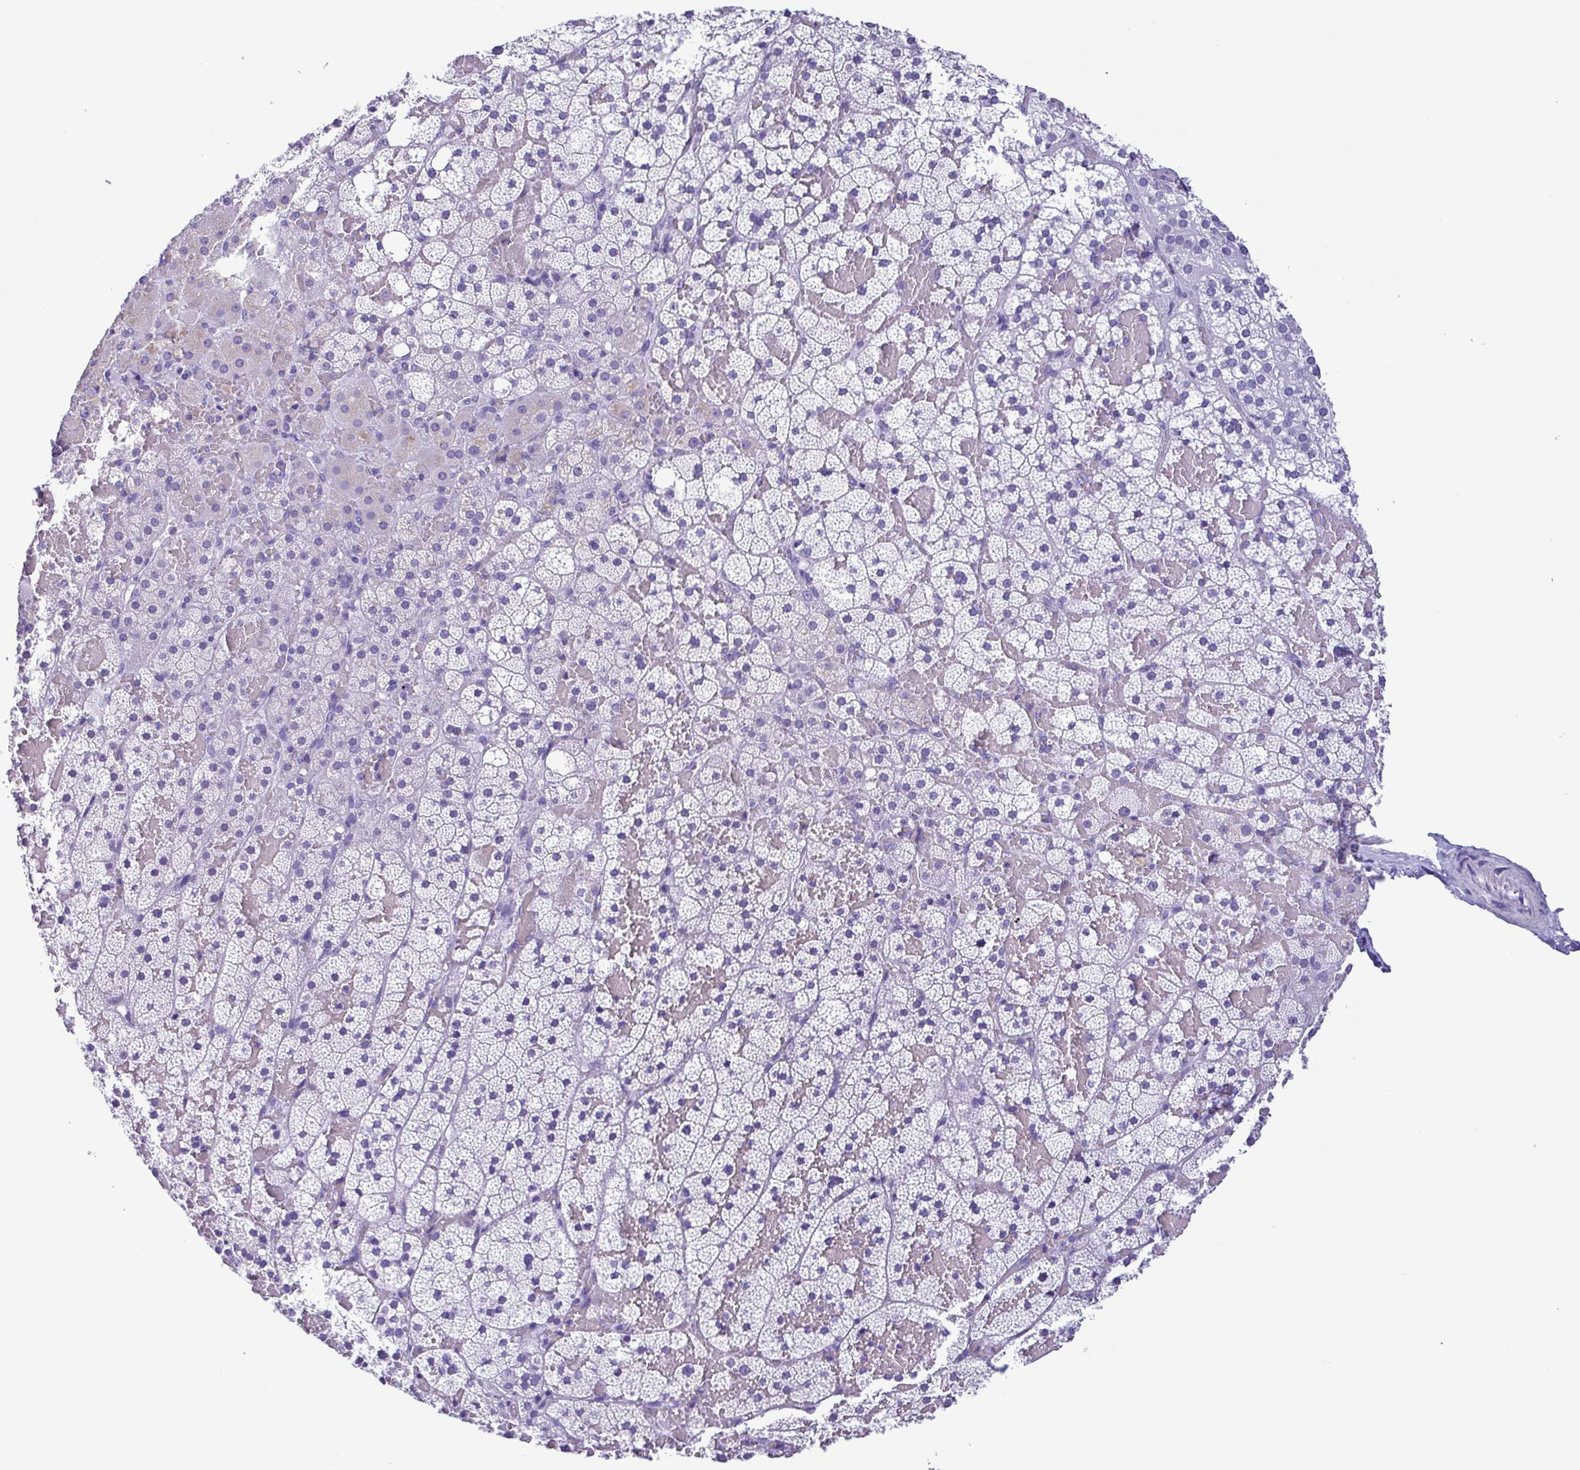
{"staining": {"intensity": "negative", "quantity": "none", "location": "none"}, "tissue": "adrenal gland", "cell_type": "Glandular cells", "image_type": "normal", "snomed": [{"axis": "morphology", "description": "Normal tissue, NOS"}, {"axis": "topography", "description": "Adrenal gland"}], "caption": "Immunohistochemistry (IHC) micrograph of benign adrenal gland: adrenal gland stained with DAB exhibits no significant protein staining in glandular cells. The staining was performed using DAB to visualize the protein expression in brown, while the nuclei were stained in blue with hematoxylin (Magnification: 20x).", "gene": "OVGP1", "patient": {"sex": "male", "age": 53}}